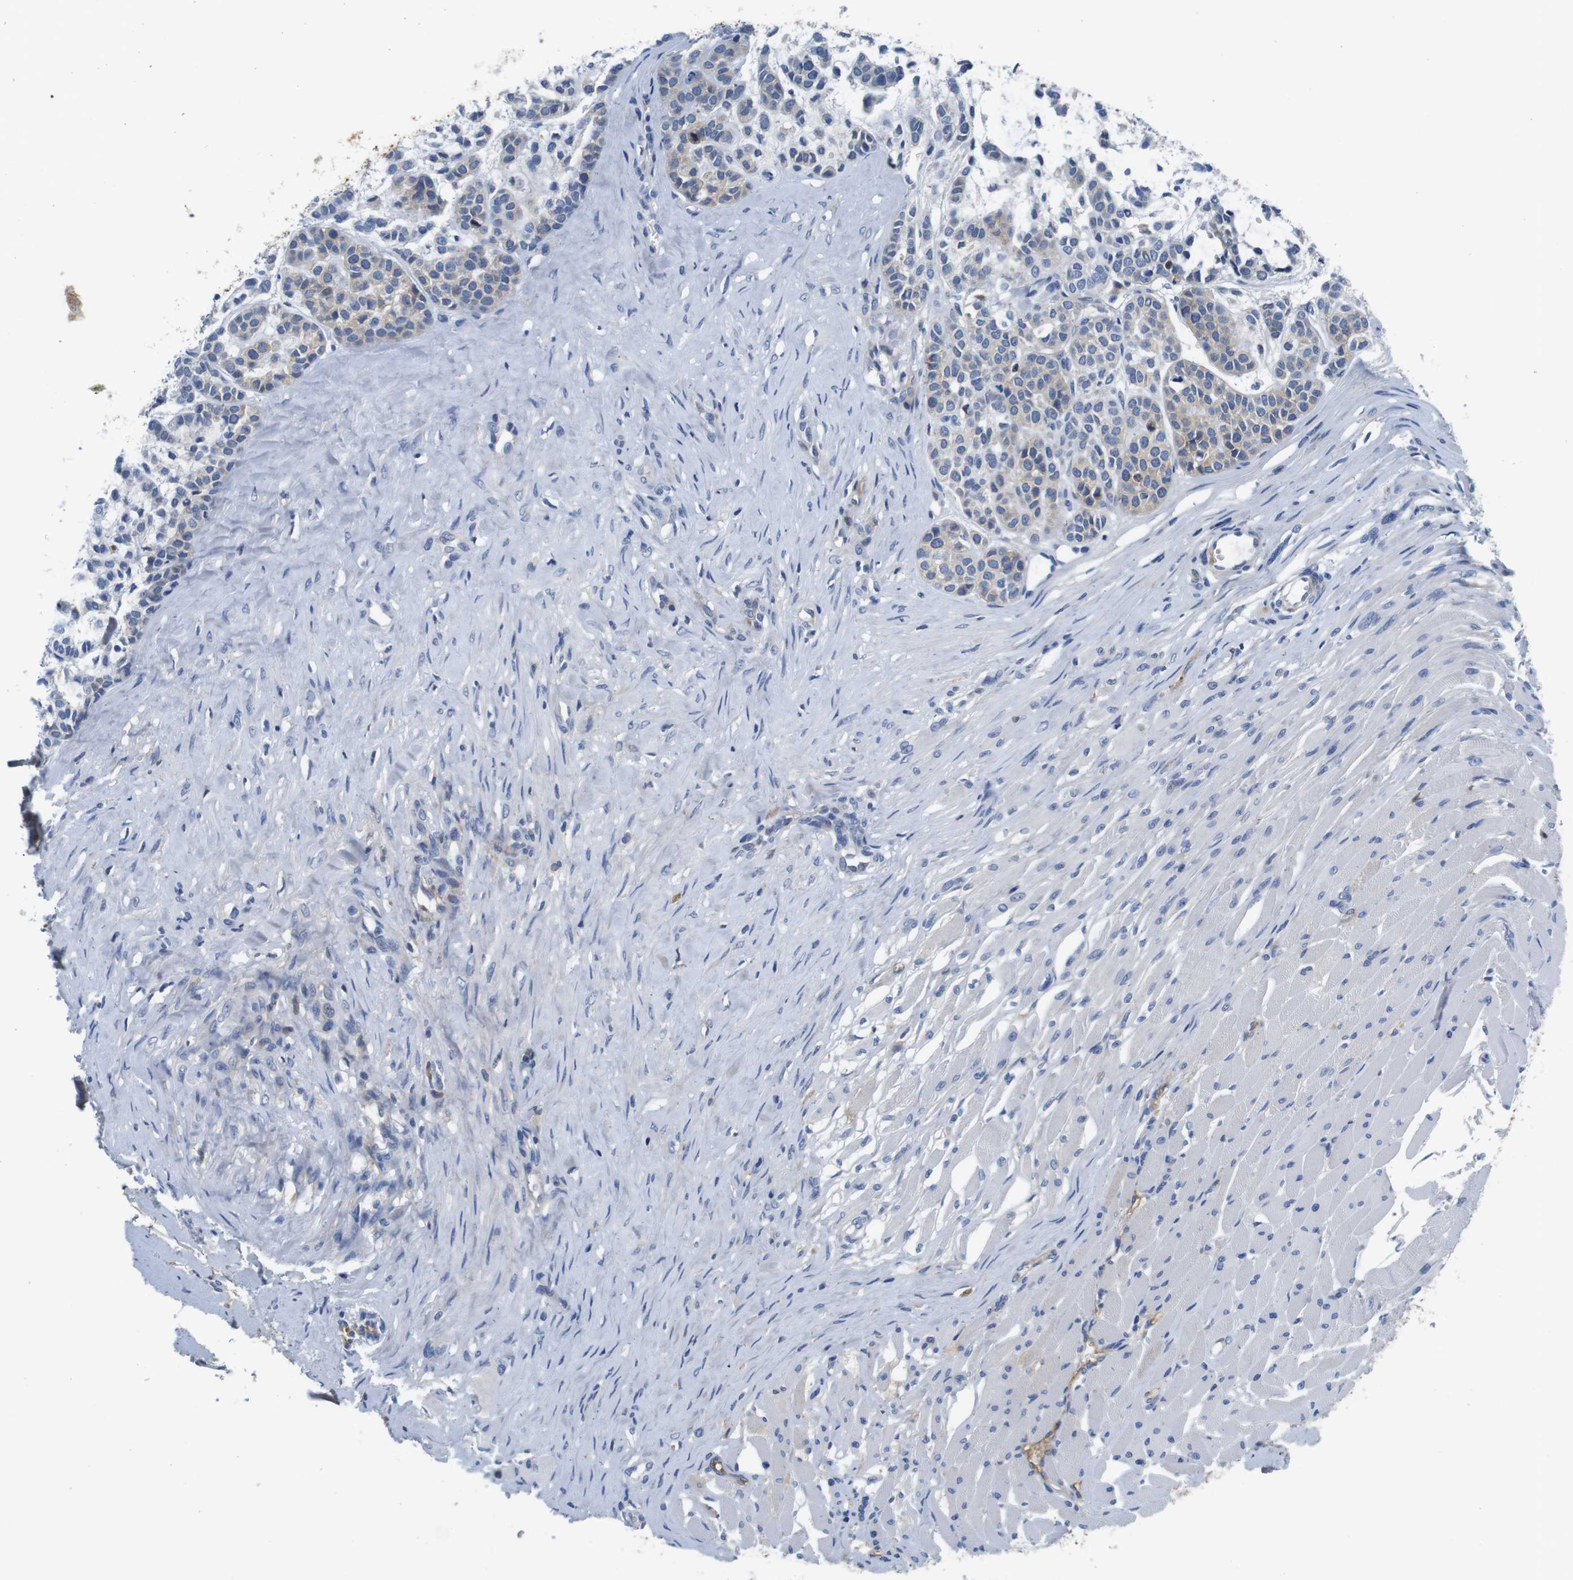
{"staining": {"intensity": "moderate", "quantity": "25%-75%", "location": "cytoplasmic/membranous"}, "tissue": "head and neck cancer", "cell_type": "Tumor cells", "image_type": "cancer", "snomed": [{"axis": "morphology", "description": "Adenocarcinoma, NOS"}, {"axis": "morphology", "description": "Adenoma, NOS"}, {"axis": "topography", "description": "Head-Neck"}], "caption": "This micrograph shows head and neck cancer (adenoma) stained with IHC to label a protein in brown. The cytoplasmic/membranous of tumor cells show moderate positivity for the protein. Nuclei are counter-stained blue.", "gene": "IGKC", "patient": {"sex": "female", "age": 55}}